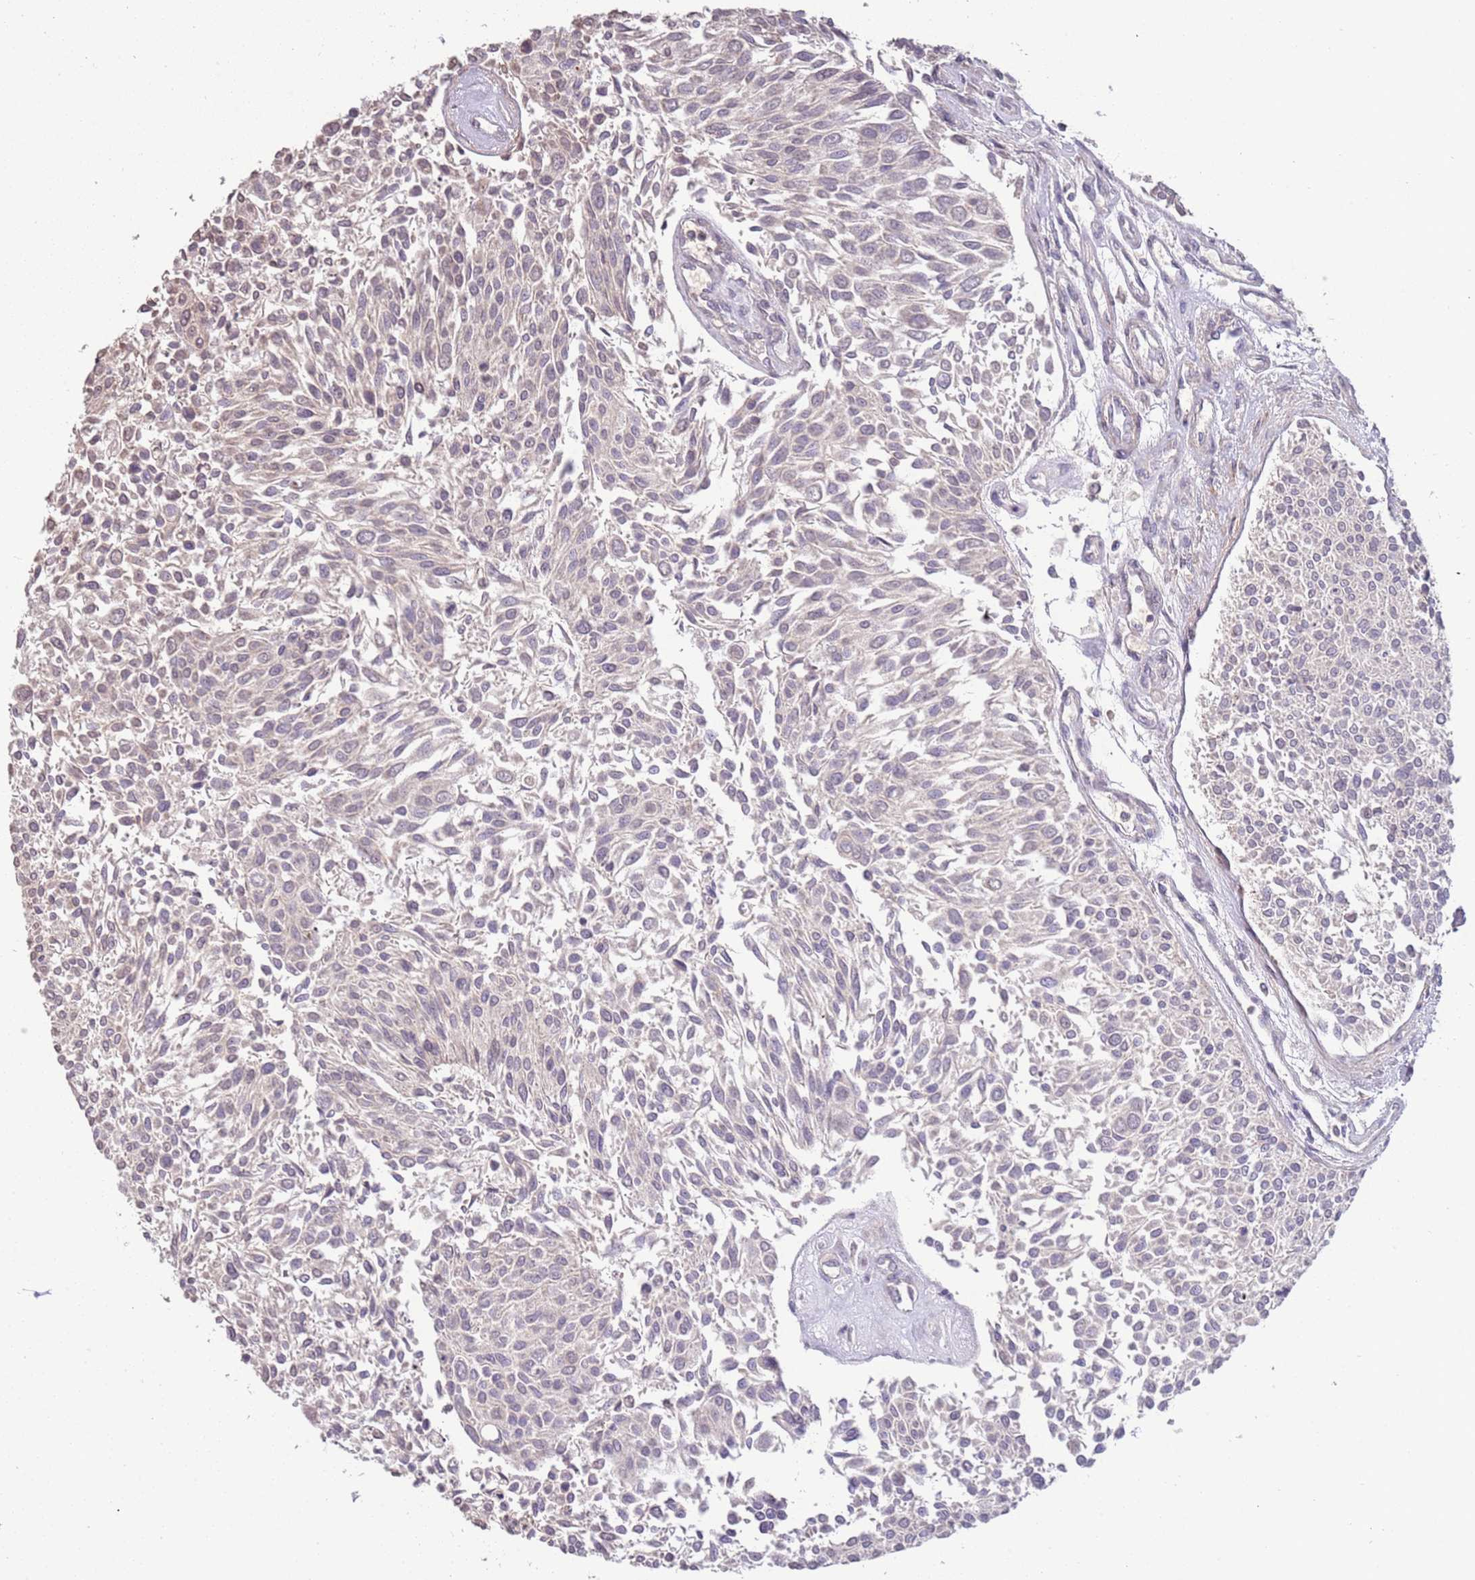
{"staining": {"intensity": "negative", "quantity": "none", "location": "none"}, "tissue": "urothelial cancer", "cell_type": "Tumor cells", "image_type": "cancer", "snomed": [{"axis": "morphology", "description": "Urothelial carcinoma, NOS"}, {"axis": "topography", "description": "Urinary bladder"}], "caption": "The histopathology image shows no staining of tumor cells in transitional cell carcinoma.", "gene": "SLC16A4", "patient": {"sex": "male", "age": 55}}